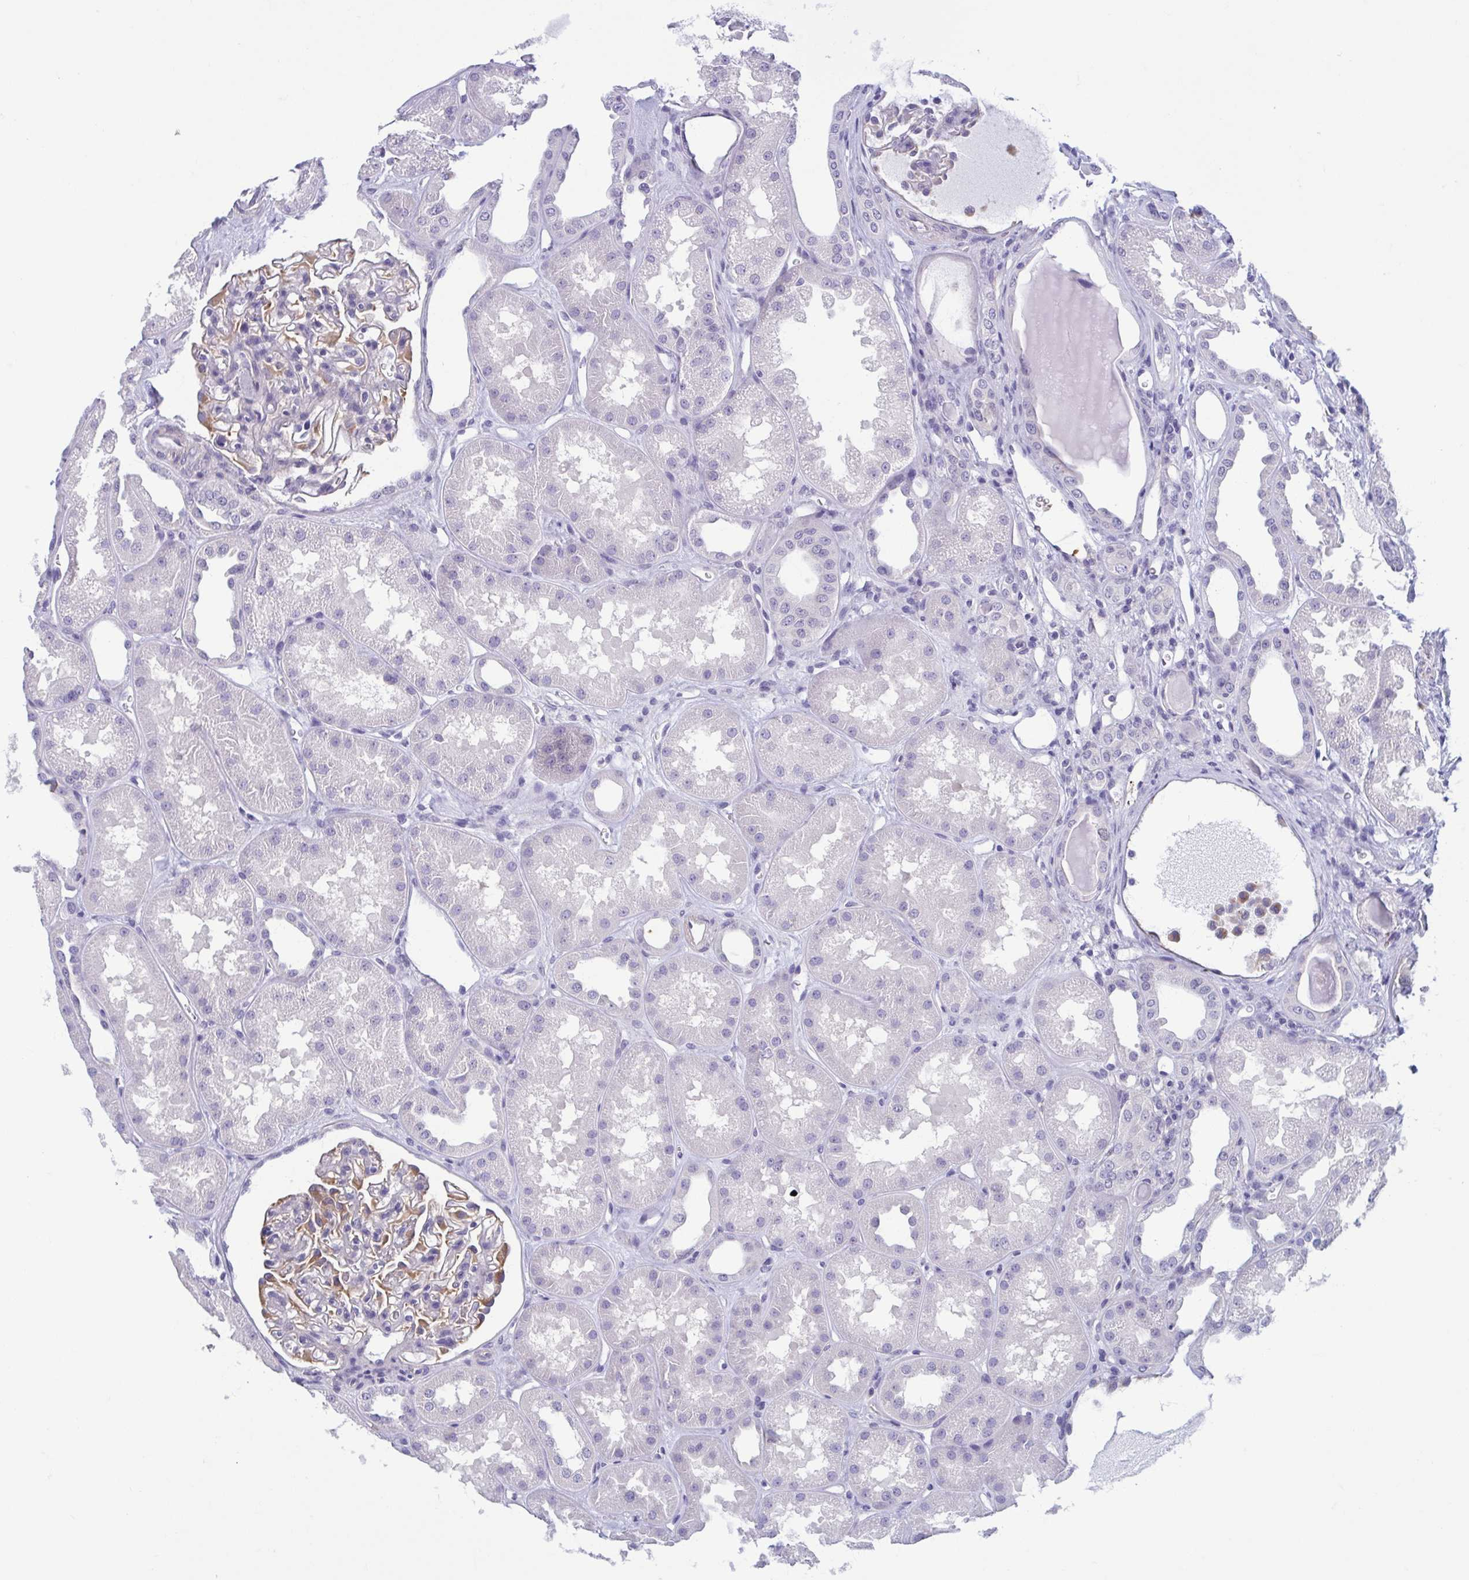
{"staining": {"intensity": "negative", "quantity": "none", "location": "none"}, "tissue": "kidney", "cell_type": "Cells in glomeruli", "image_type": "normal", "snomed": [{"axis": "morphology", "description": "Normal tissue, NOS"}, {"axis": "topography", "description": "Kidney"}], "caption": "Immunohistochemistry (IHC) histopathology image of normal kidney stained for a protein (brown), which displays no expression in cells in glomeruli.", "gene": "MORC4", "patient": {"sex": "male", "age": 61}}